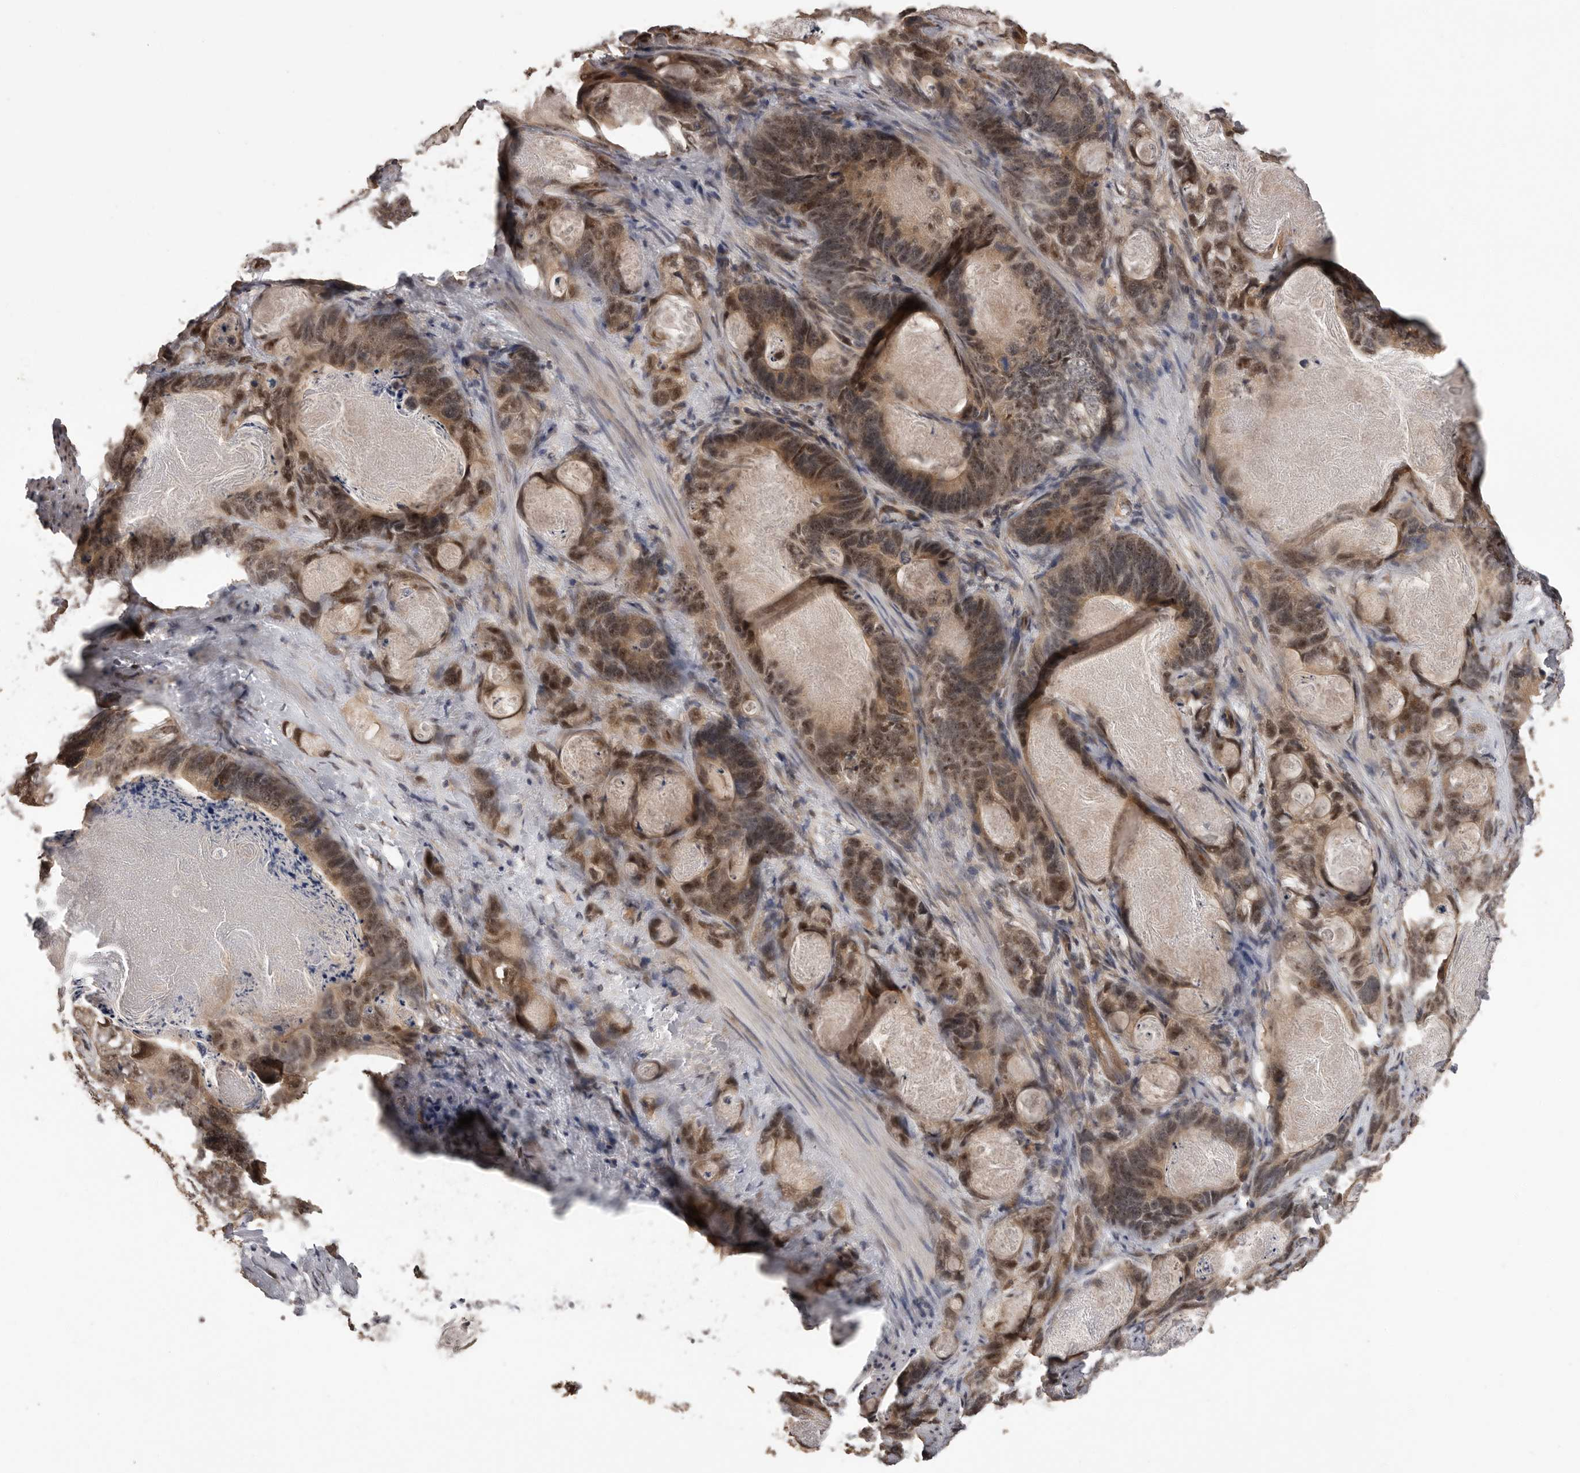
{"staining": {"intensity": "moderate", "quantity": ">75%", "location": "cytoplasmic/membranous,nuclear"}, "tissue": "stomach cancer", "cell_type": "Tumor cells", "image_type": "cancer", "snomed": [{"axis": "morphology", "description": "Normal tissue, NOS"}, {"axis": "morphology", "description": "Adenocarcinoma, NOS"}, {"axis": "topography", "description": "Stomach"}], "caption": "High-magnification brightfield microscopy of stomach cancer (adenocarcinoma) stained with DAB (brown) and counterstained with hematoxylin (blue). tumor cells exhibit moderate cytoplasmic/membranous and nuclear positivity is appreciated in approximately>75% of cells.", "gene": "VPS37A", "patient": {"sex": "female", "age": 89}}